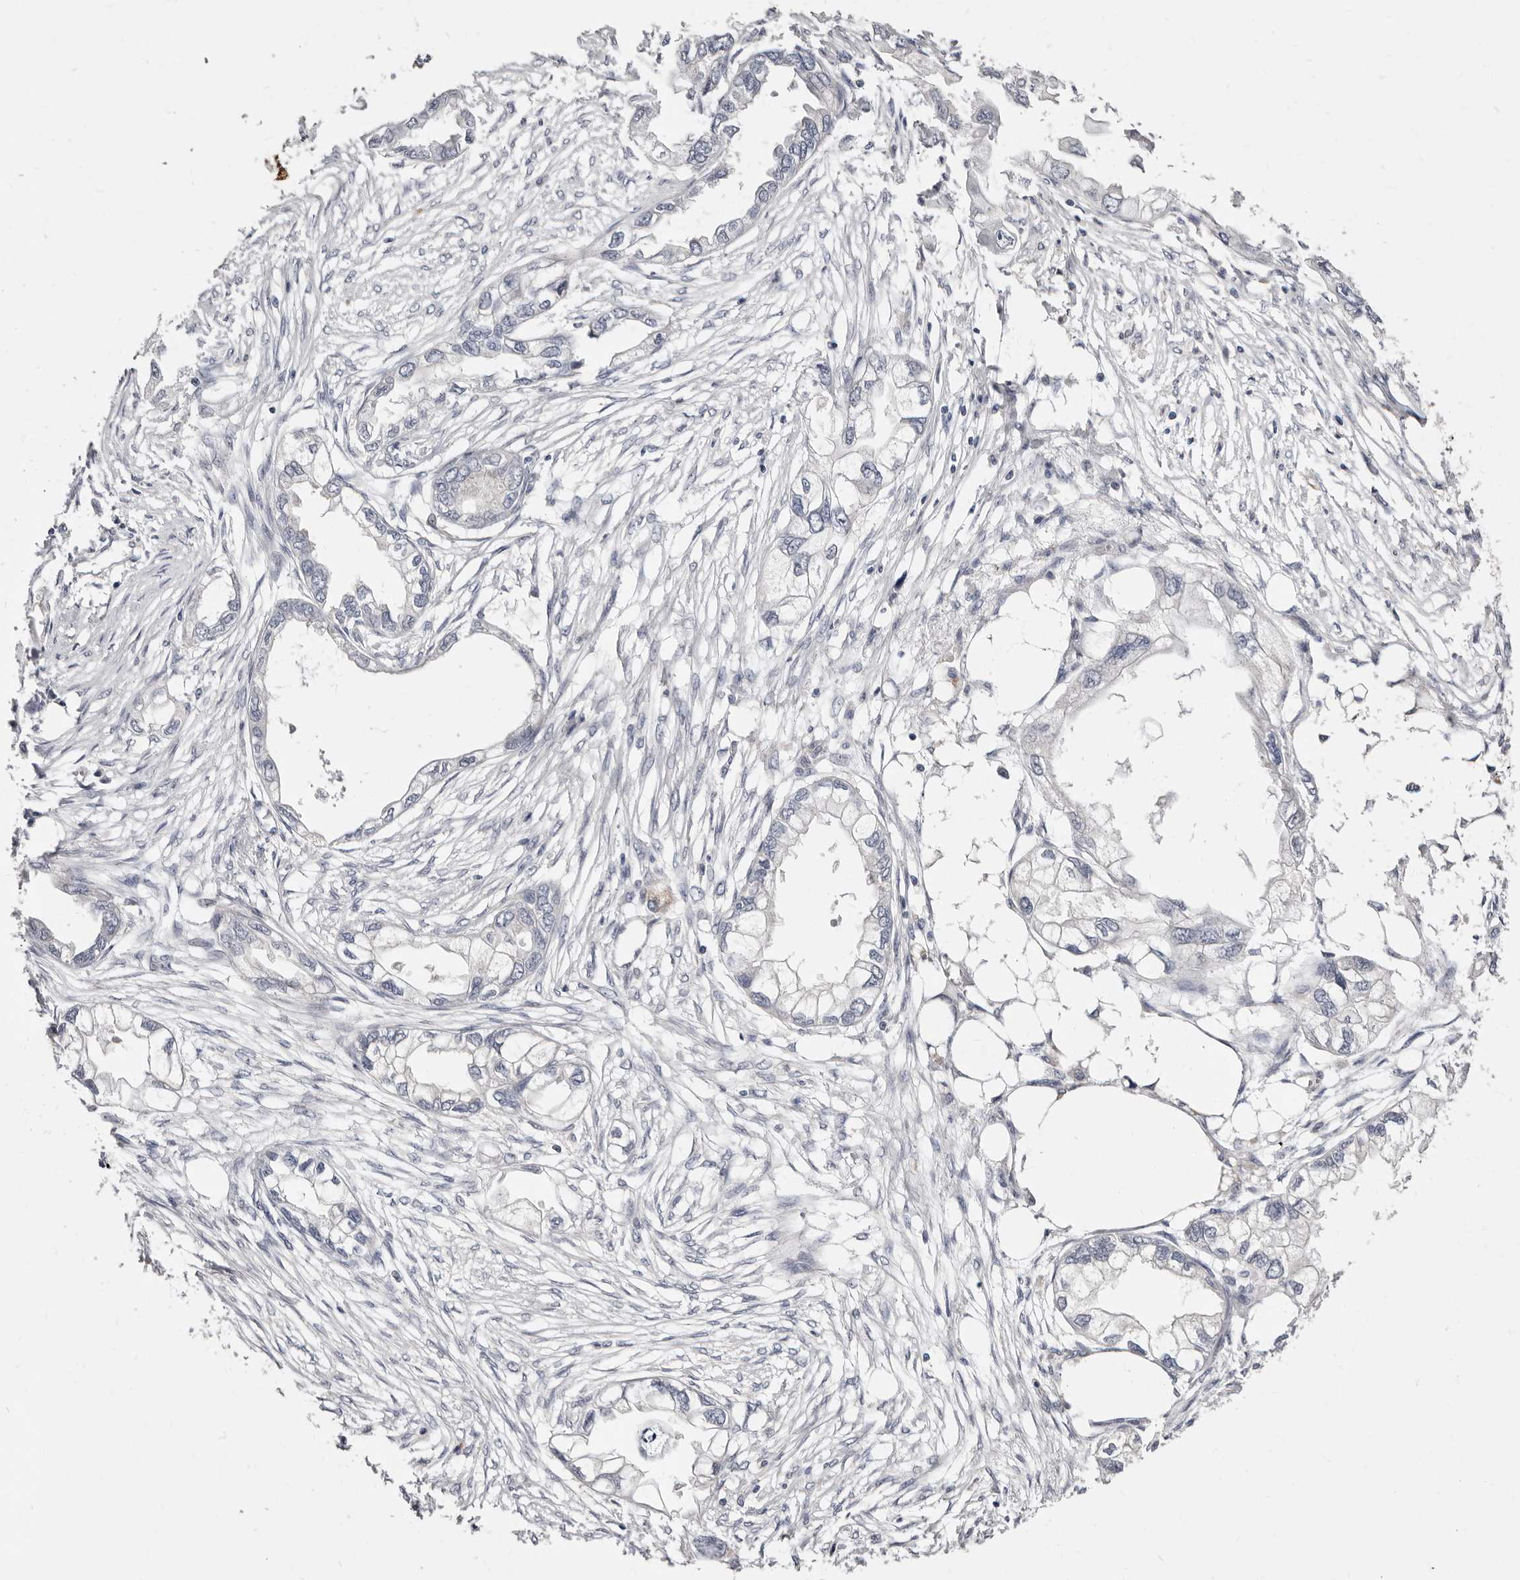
{"staining": {"intensity": "negative", "quantity": "none", "location": "none"}, "tissue": "endometrial cancer", "cell_type": "Tumor cells", "image_type": "cancer", "snomed": [{"axis": "morphology", "description": "Adenocarcinoma, NOS"}, {"axis": "morphology", "description": "Adenocarcinoma, metastatic, NOS"}, {"axis": "topography", "description": "Adipose tissue"}, {"axis": "topography", "description": "Endometrium"}], "caption": "Immunohistochemistry (IHC) micrograph of neoplastic tissue: human endometrial cancer (adenocarcinoma) stained with DAB shows no significant protein staining in tumor cells. The staining was performed using DAB to visualize the protein expression in brown, while the nuclei were stained in blue with hematoxylin (Magnification: 20x).", "gene": "KLHL4", "patient": {"sex": "female", "age": 67}}